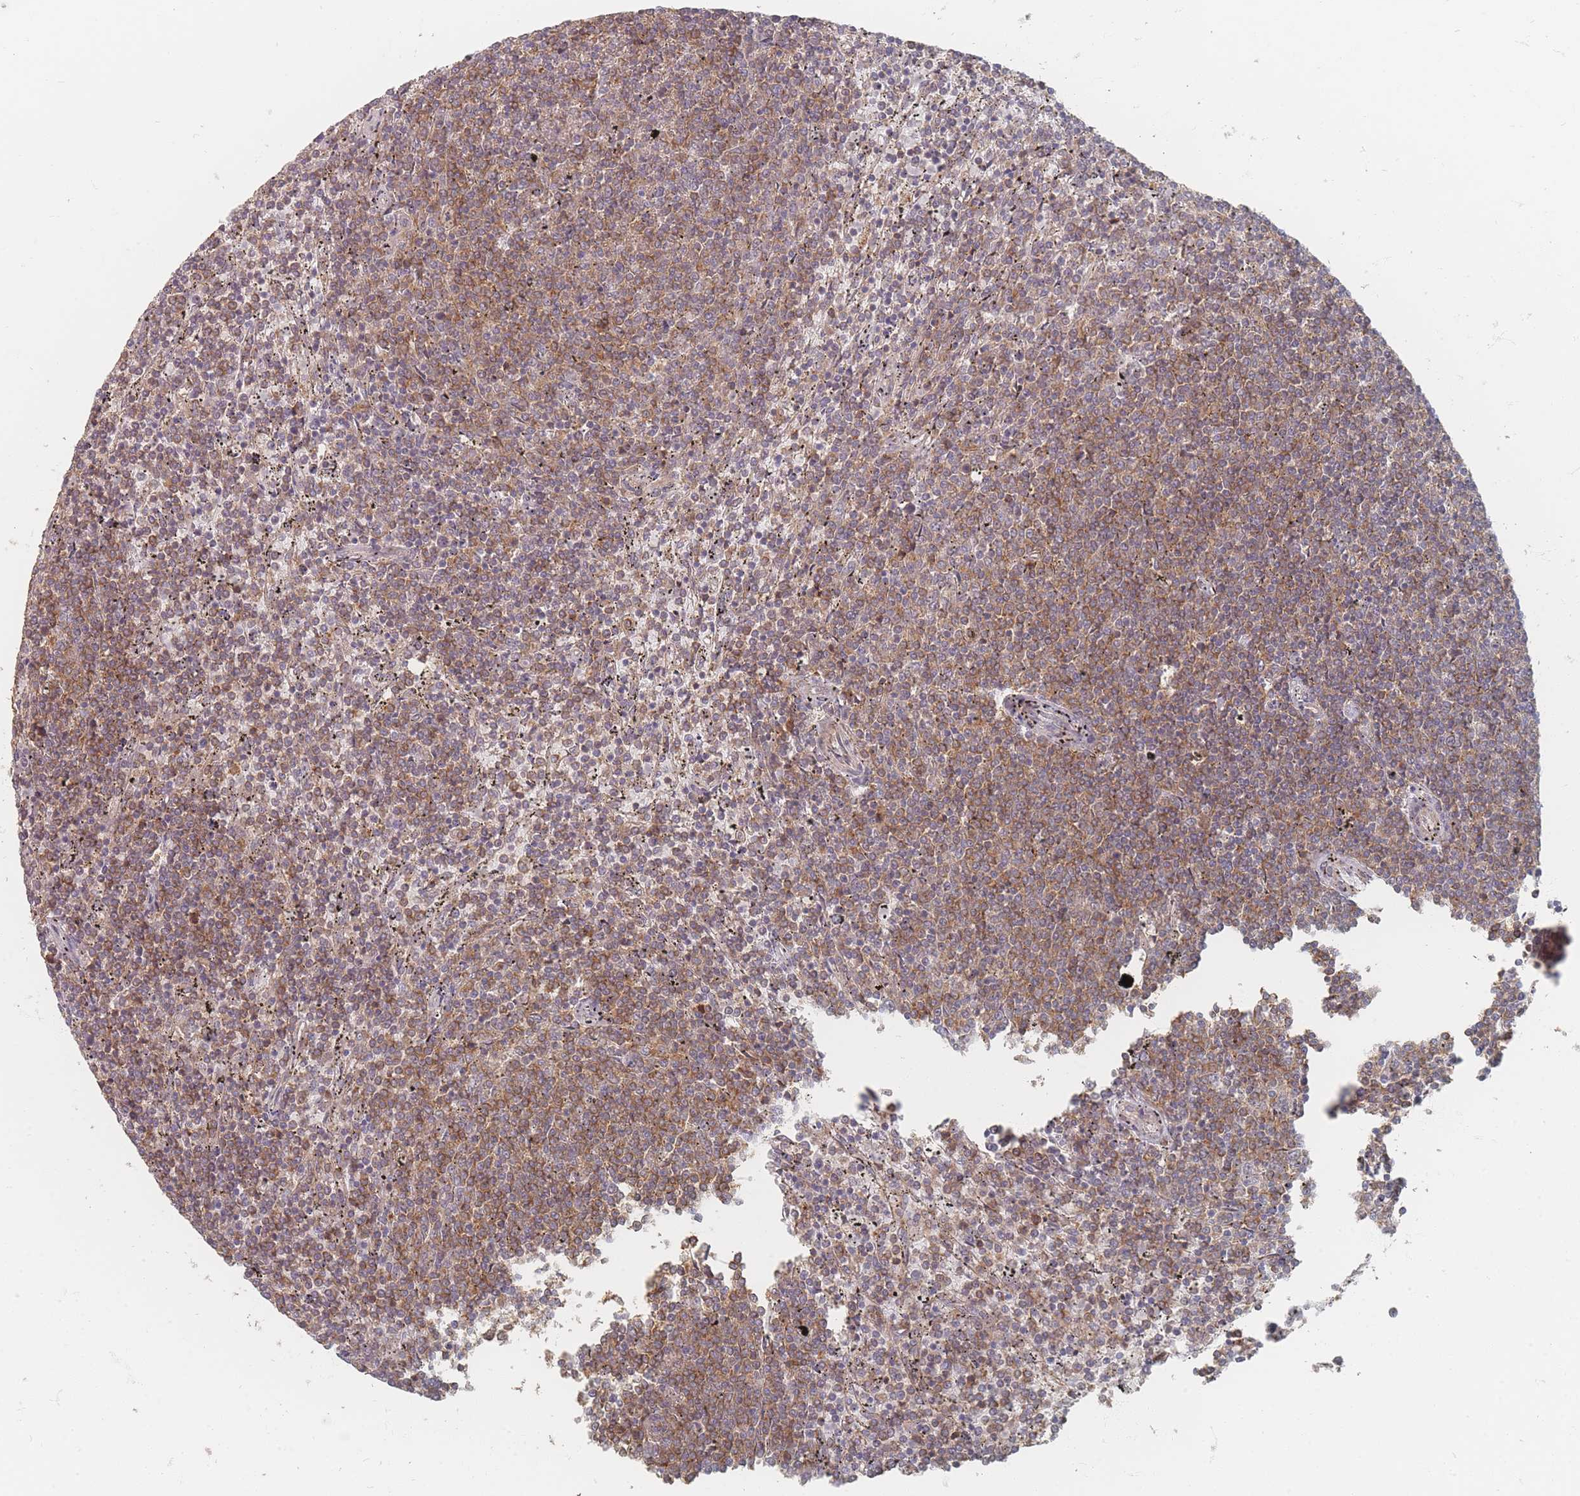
{"staining": {"intensity": "moderate", "quantity": "25%-75%", "location": "cytoplasmic/membranous"}, "tissue": "lymphoma", "cell_type": "Tumor cells", "image_type": "cancer", "snomed": [{"axis": "morphology", "description": "Malignant lymphoma, non-Hodgkin's type, Low grade"}, {"axis": "topography", "description": "Spleen"}], "caption": "Immunohistochemistry (IHC) (DAB (3,3'-diaminobenzidine)) staining of human low-grade malignant lymphoma, non-Hodgkin's type reveals moderate cytoplasmic/membranous protein expression in about 25%-75% of tumor cells. (Stains: DAB (3,3'-diaminobenzidine) in brown, nuclei in blue, Microscopy: brightfield microscopy at high magnification).", "gene": "GLE1", "patient": {"sex": "female", "age": 50}}